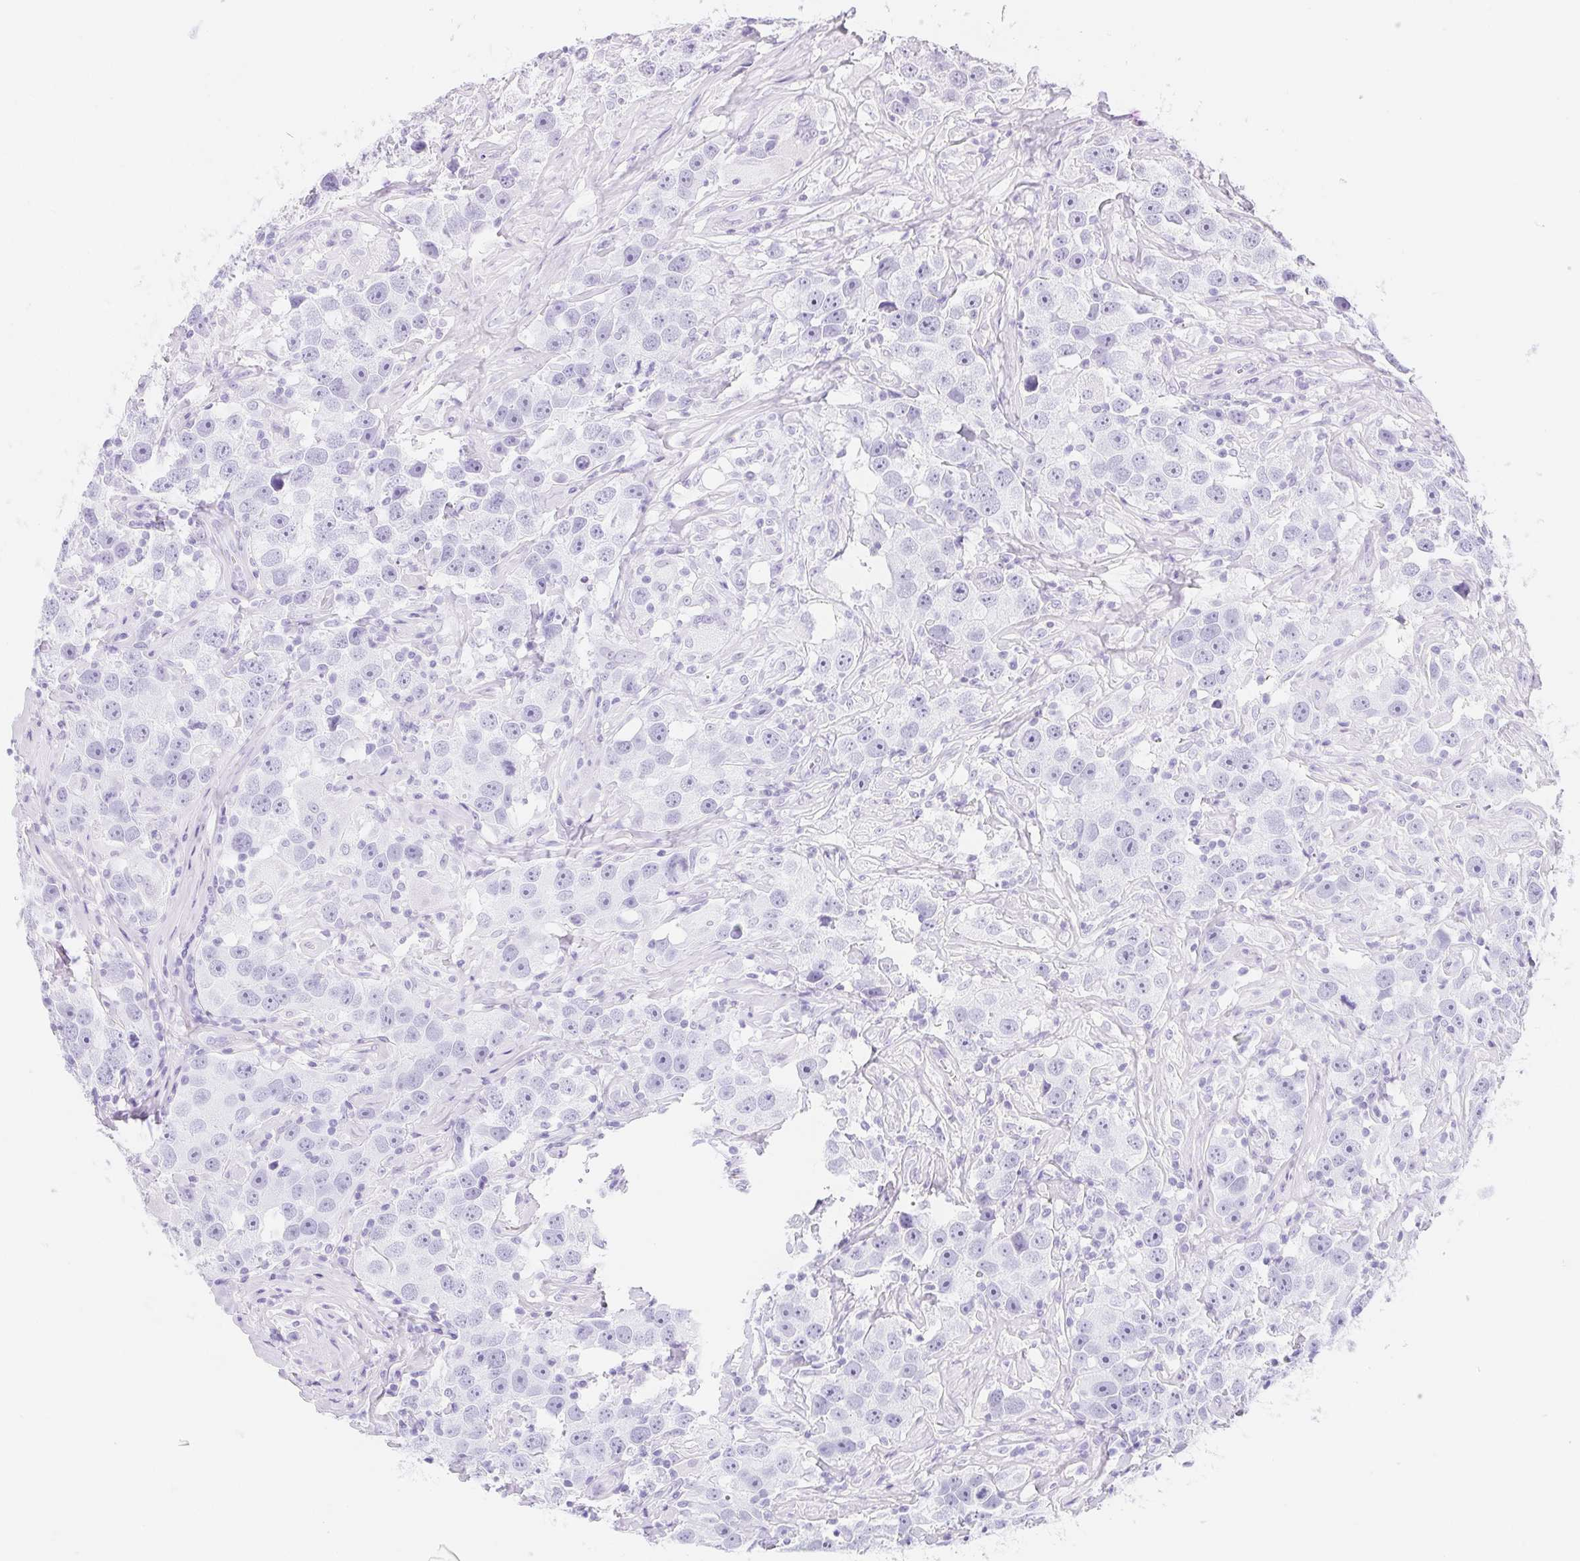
{"staining": {"intensity": "negative", "quantity": "none", "location": "none"}, "tissue": "testis cancer", "cell_type": "Tumor cells", "image_type": "cancer", "snomed": [{"axis": "morphology", "description": "Seminoma, NOS"}, {"axis": "topography", "description": "Testis"}], "caption": "The IHC image has no significant positivity in tumor cells of testis cancer tissue.", "gene": "ITIH2", "patient": {"sex": "male", "age": 49}}